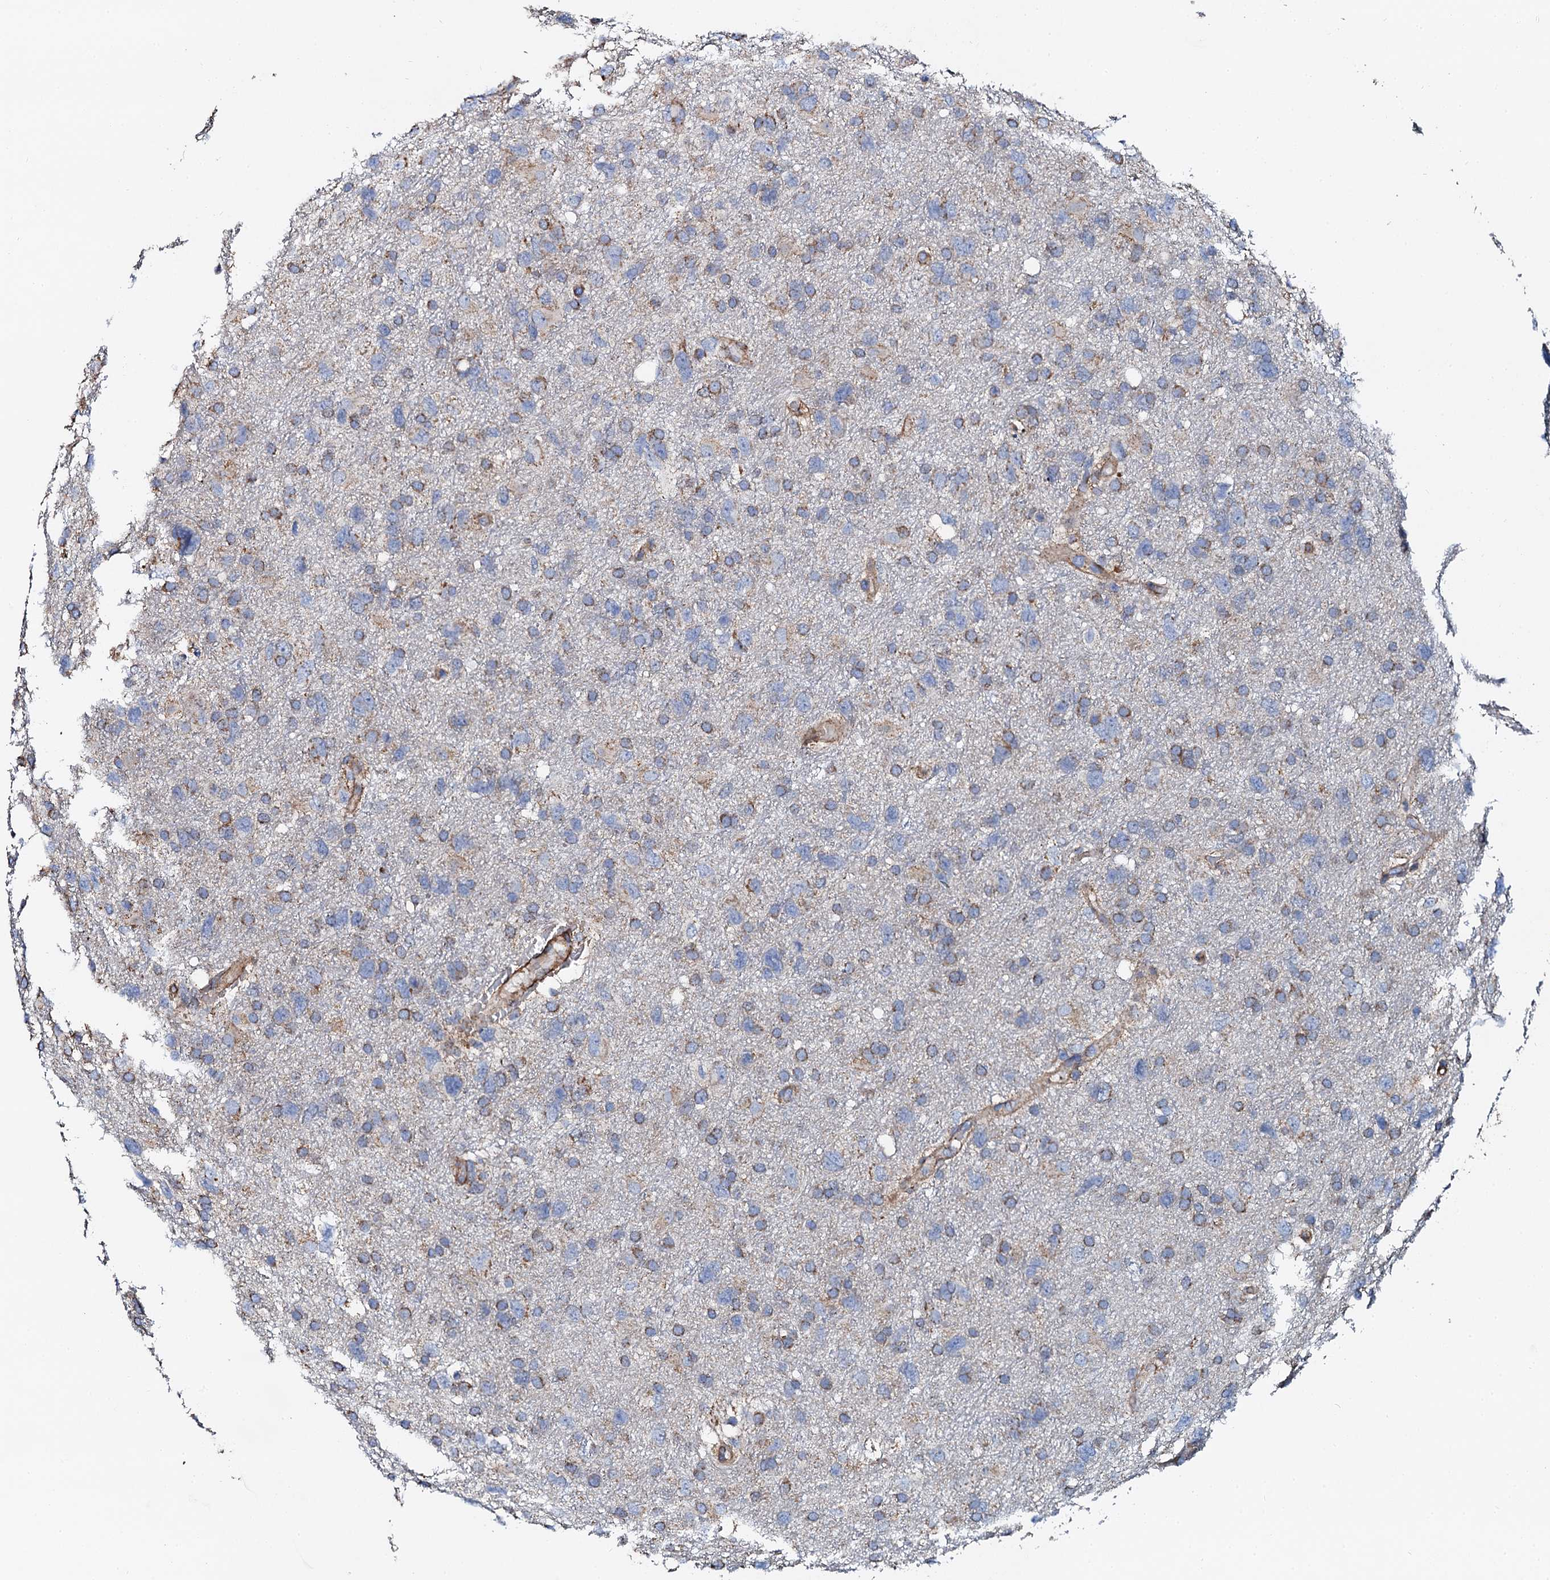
{"staining": {"intensity": "weak", "quantity": "<25%", "location": "cytoplasmic/membranous"}, "tissue": "glioma", "cell_type": "Tumor cells", "image_type": "cancer", "snomed": [{"axis": "morphology", "description": "Glioma, malignant, High grade"}, {"axis": "topography", "description": "Brain"}], "caption": "Immunohistochemical staining of human malignant glioma (high-grade) exhibits no significant staining in tumor cells.", "gene": "INTS10", "patient": {"sex": "male", "age": 61}}